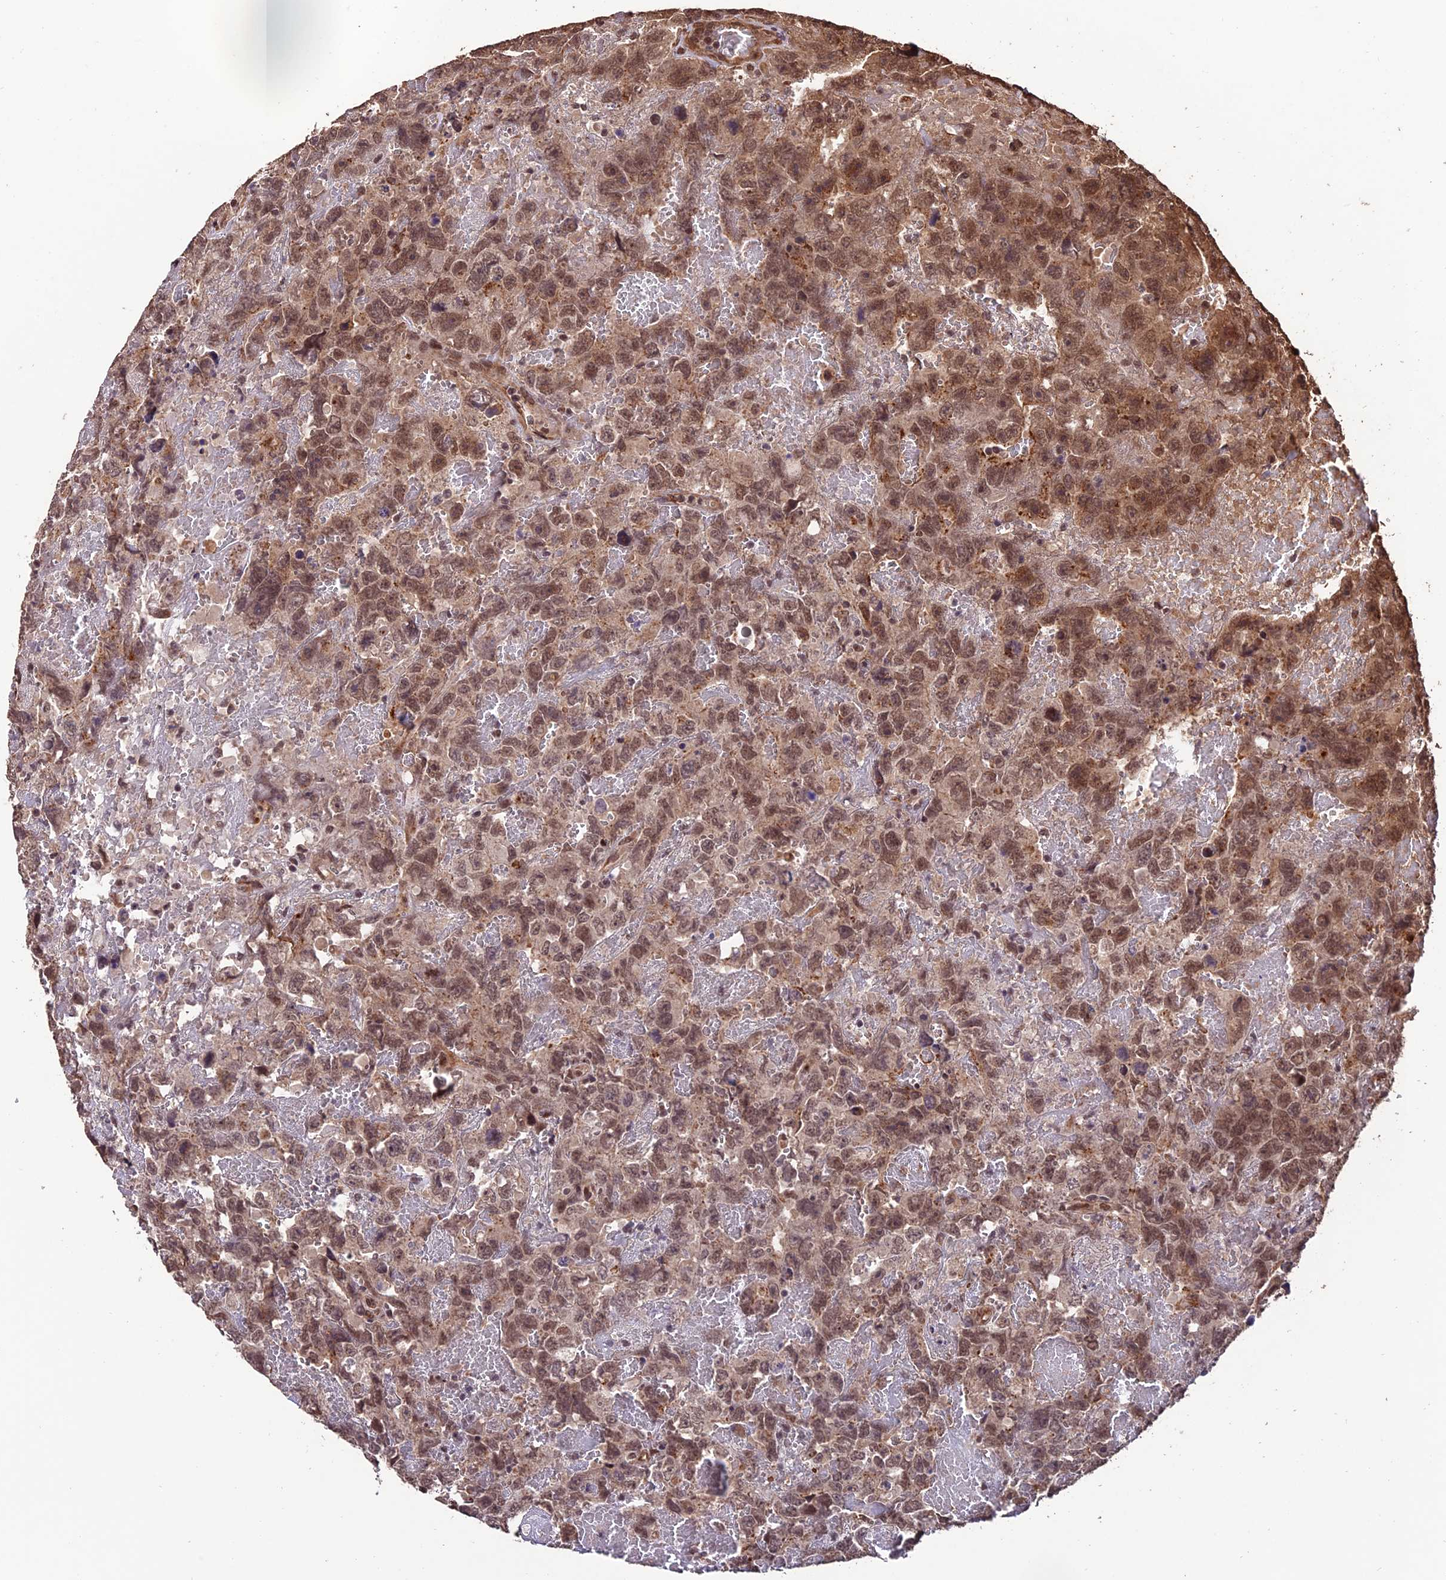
{"staining": {"intensity": "moderate", "quantity": ">75%", "location": "cytoplasmic/membranous,nuclear"}, "tissue": "testis cancer", "cell_type": "Tumor cells", "image_type": "cancer", "snomed": [{"axis": "morphology", "description": "Carcinoma, Embryonal, NOS"}, {"axis": "topography", "description": "Testis"}], "caption": "This micrograph displays testis cancer stained with IHC to label a protein in brown. The cytoplasmic/membranous and nuclear of tumor cells show moderate positivity for the protein. Nuclei are counter-stained blue.", "gene": "CABIN1", "patient": {"sex": "male", "age": 45}}